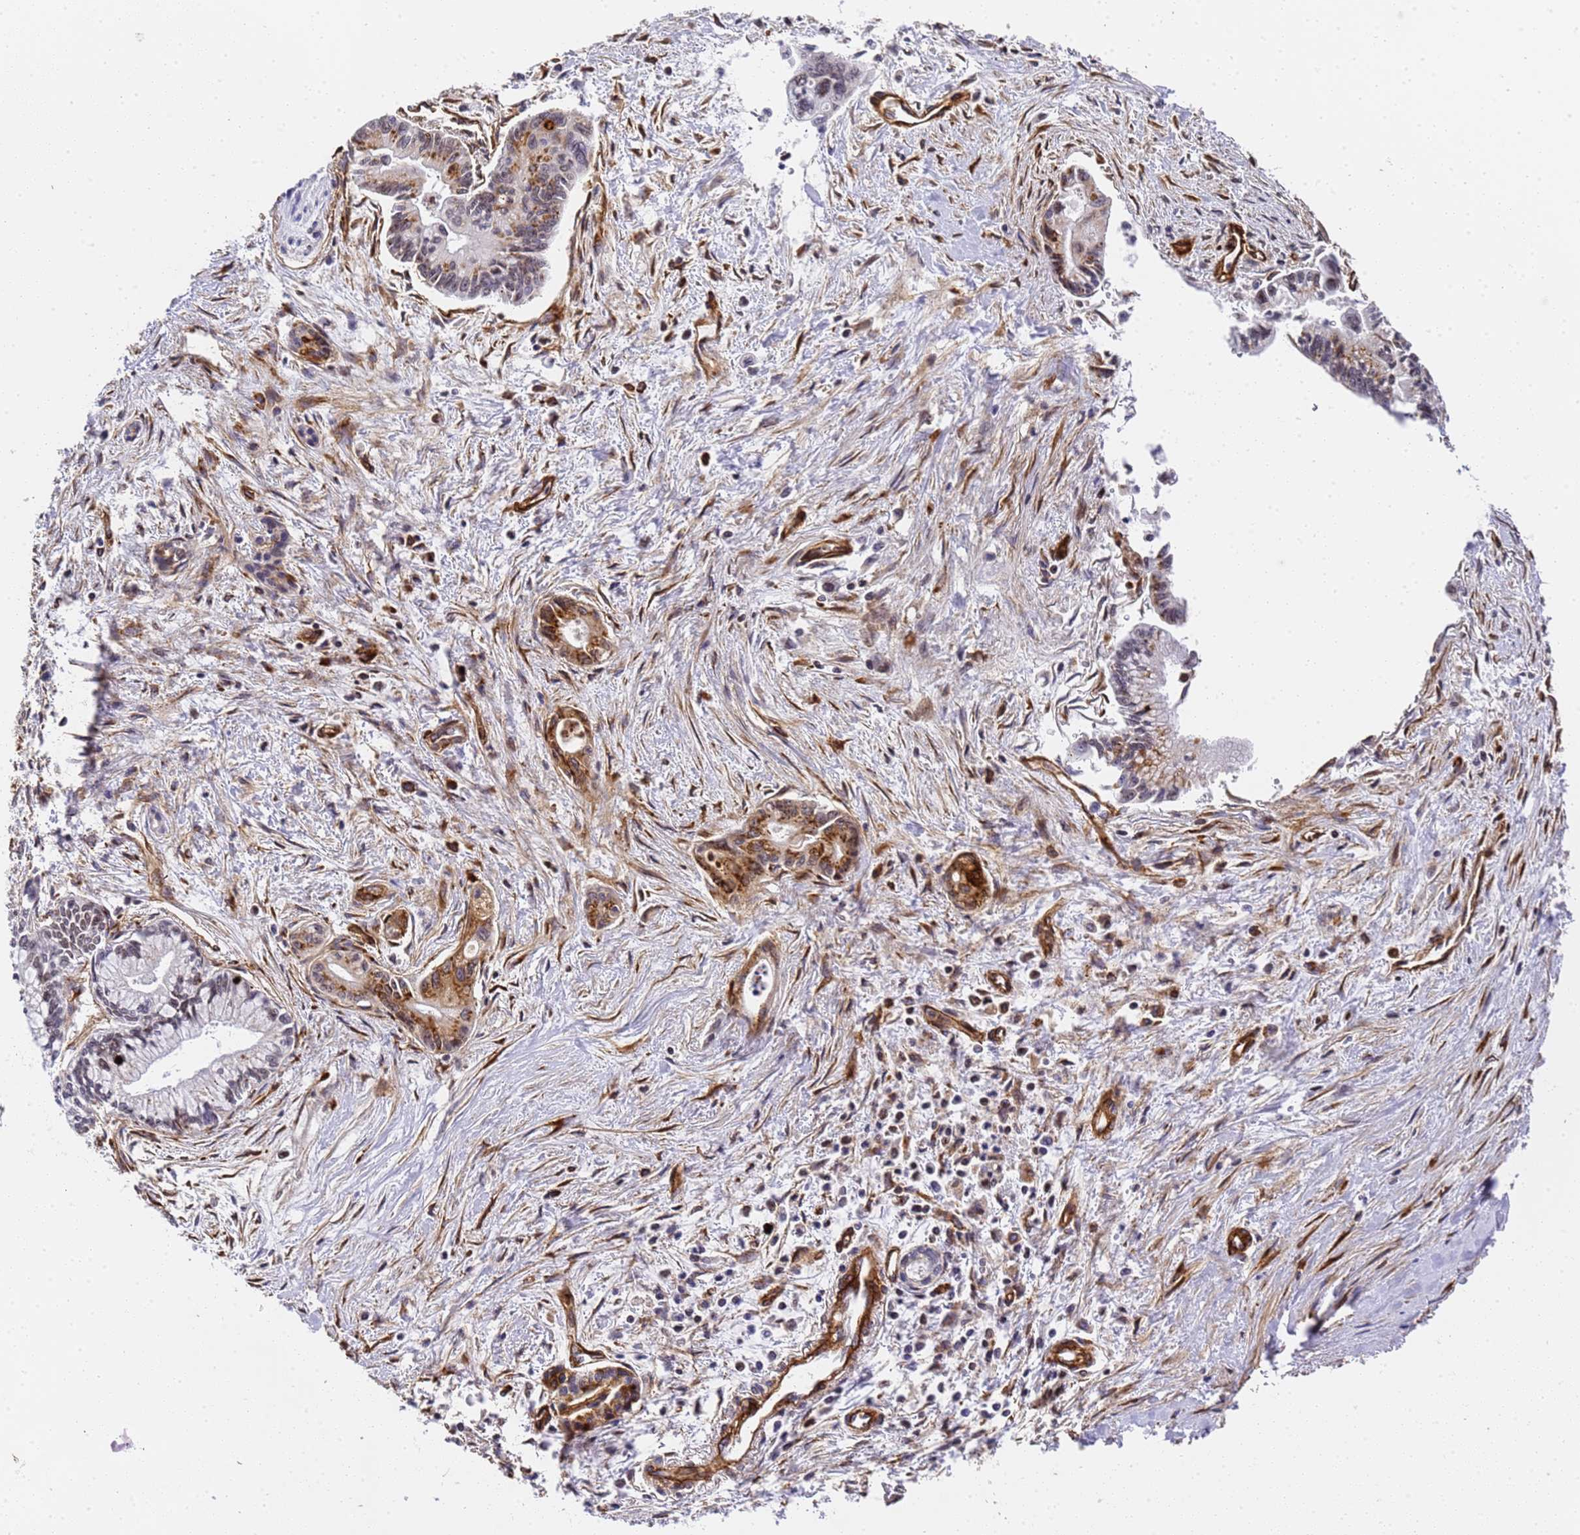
{"staining": {"intensity": "strong", "quantity": "<25%", "location": "cytoplasmic/membranous"}, "tissue": "pancreatic cancer", "cell_type": "Tumor cells", "image_type": "cancer", "snomed": [{"axis": "morphology", "description": "Adenocarcinoma, NOS"}, {"axis": "topography", "description": "Pancreas"}], "caption": "Pancreatic cancer (adenocarcinoma) stained with a brown dye exhibits strong cytoplasmic/membranous positive staining in about <25% of tumor cells.", "gene": "IGFBP7", "patient": {"sex": "male", "age": 70}}